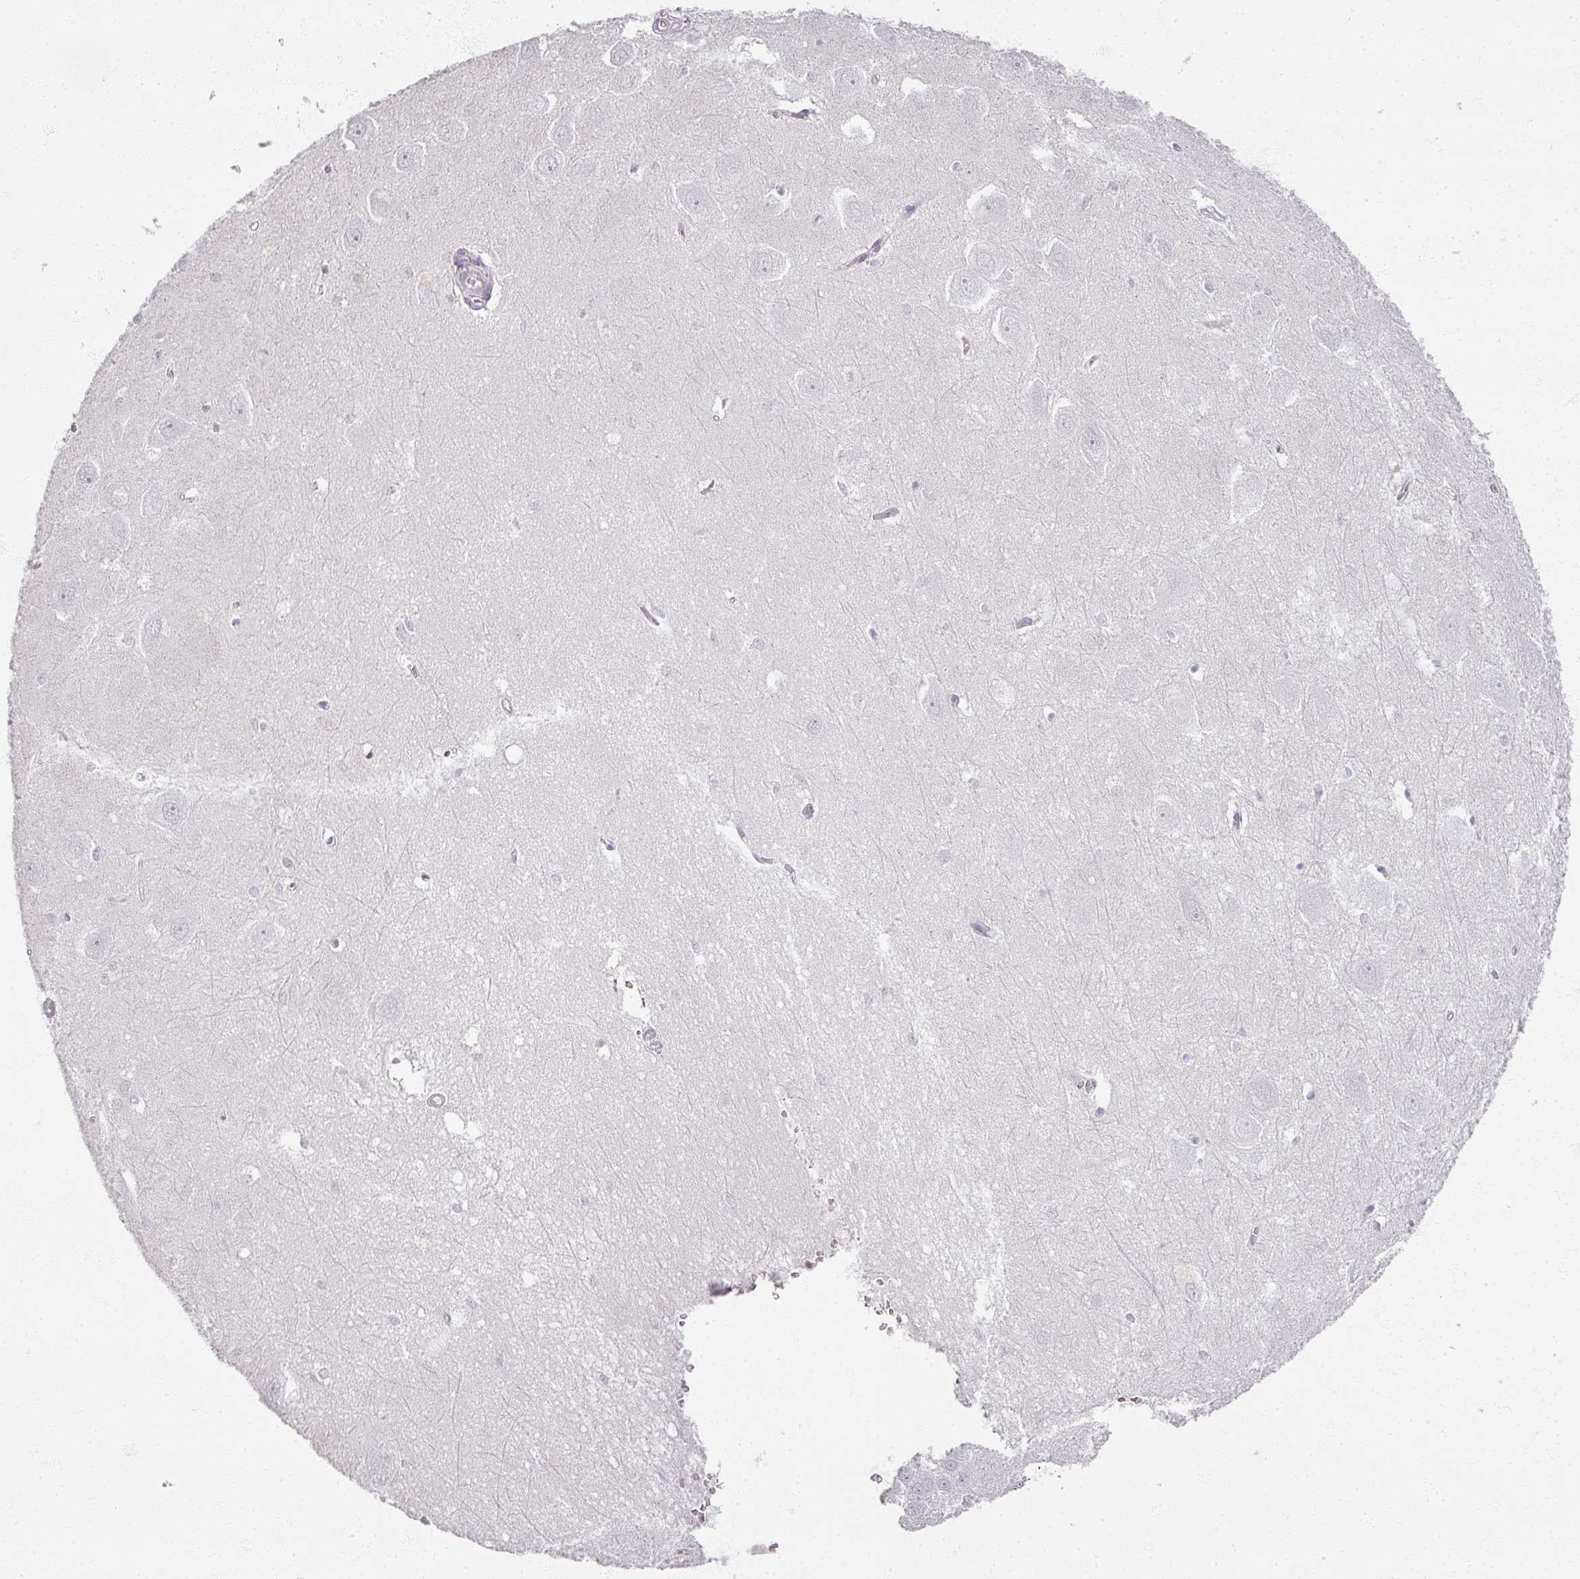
{"staining": {"intensity": "negative", "quantity": "none", "location": "none"}, "tissue": "hippocampus", "cell_type": "Glial cells", "image_type": "normal", "snomed": [{"axis": "morphology", "description": "Normal tissue, NOS"}, {"axis": "topography", "description": "Hippocampus"}], "caption": "An IHC micrograph of benign hippocampus is shown. There is no staining in glial cells of hippocampus.", "gene": "RFPL2", "patient": {"sex": "female", "age": 64}}